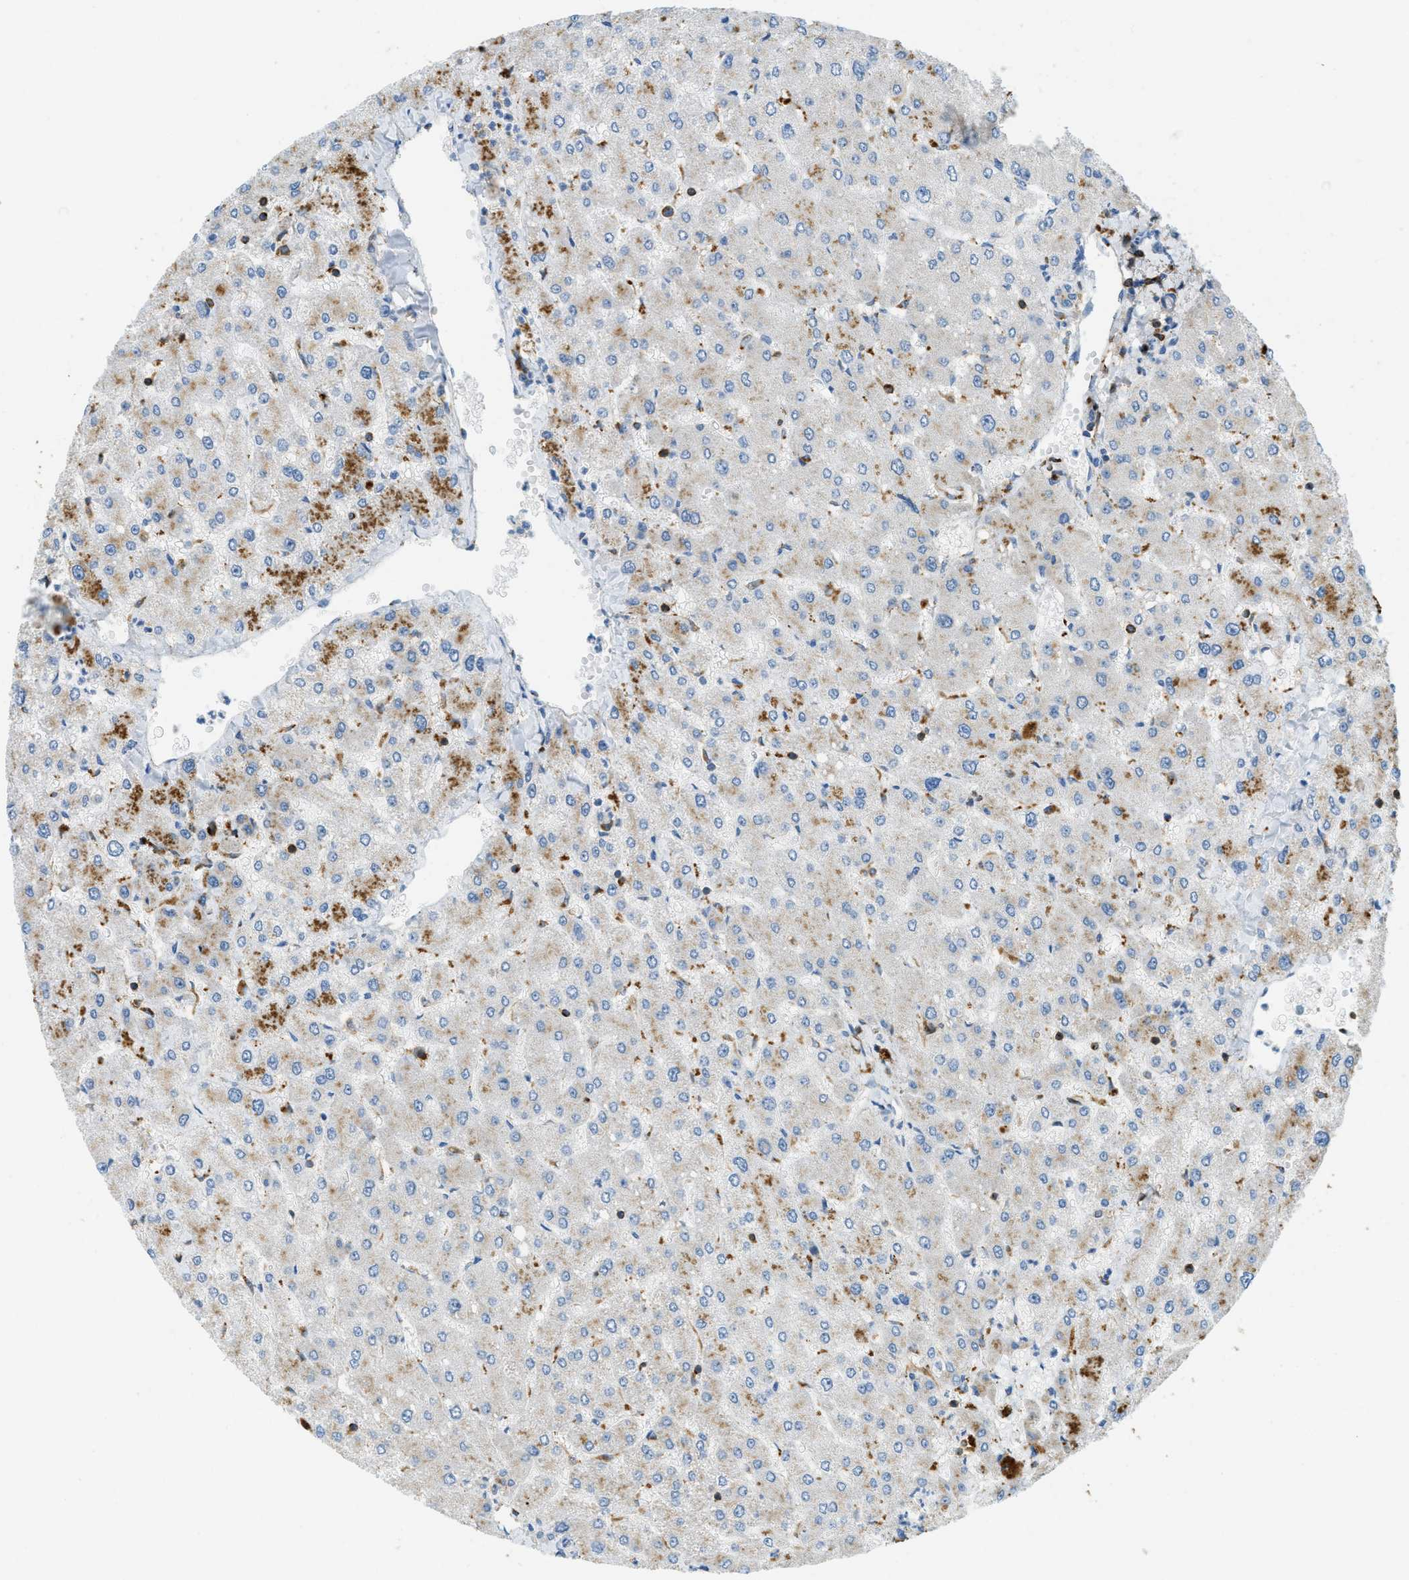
{"staining": {"intensity": "negative", "quantity": "none", "location": "none"}, "tissue": "liver", "cell_type": "Cholangiocytes", "image_type": "normal", "snomed": [{"axis": "morphology", "description": "Normal tissue, NOS"}, {"axis": "topography", "description": "Liver"}], "caption": "IHC micrograph of benign liver stained for a protein (brown), which reveals no staining in cholangiocytes. (IHC, brightfield microscopy, high magnification).", "gene": "PLBD2", "patient": {"sex": "male", "age": 55}}